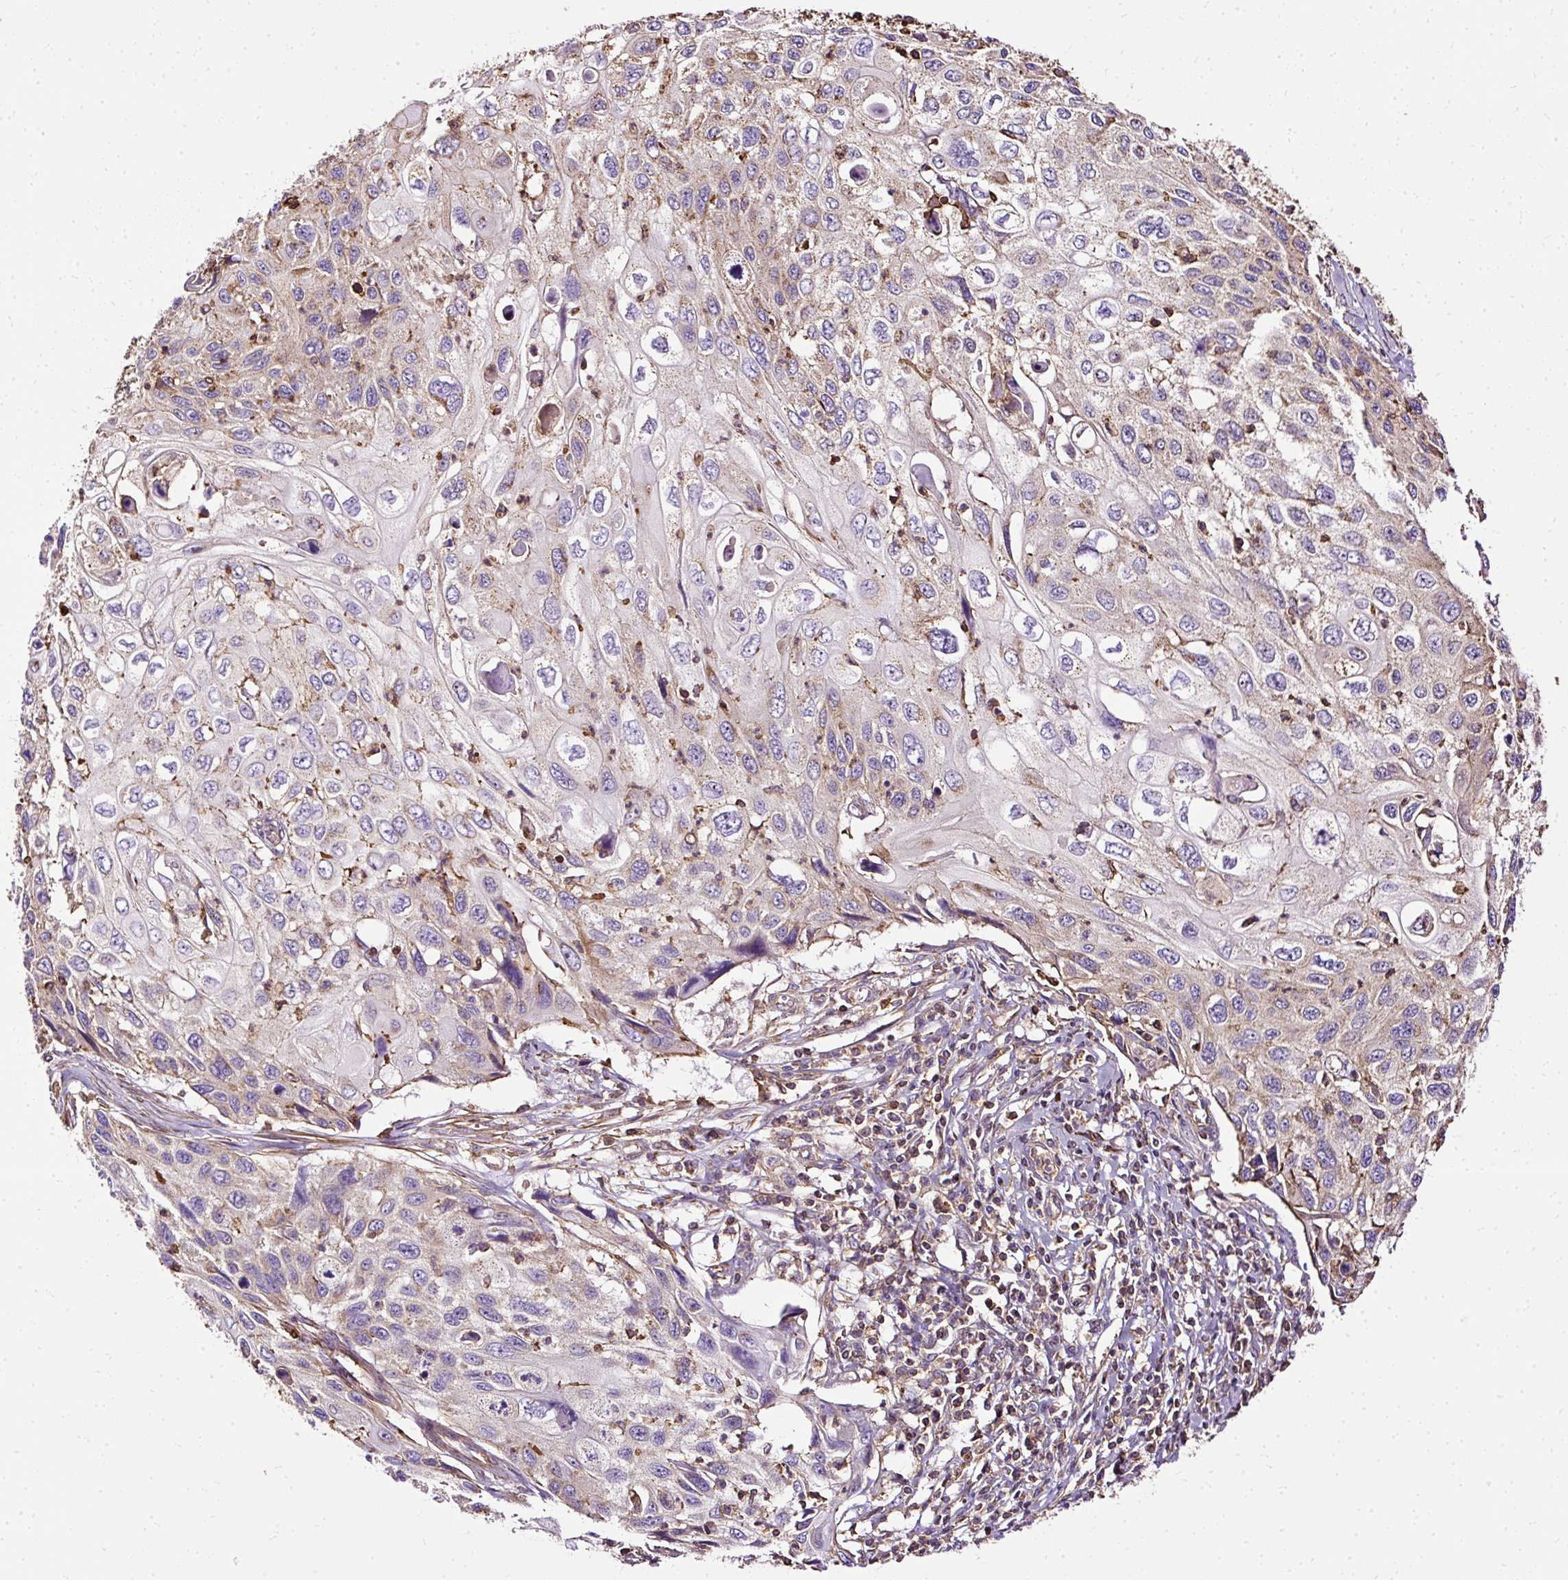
{"staining": {"intensity": "negative", "quantity": "none", "location": "none"}, "tissue": "cervical cancer", "cell_type": "Tumor cells", "image_type": "cancer", "snomed": [{"axis": "morphology", "description": "Squamous cell carcinoma, NOS"}, {"axis": "topography", "description": "Cervix"}], "caption": "IHC photomicrograph of neoplastic tissue: squamous cell carcinoma (cervical) stained with DAB reveals no significant protein expression in tumor cells. (Brightfield microscopy of DAB (3,3'-diaminobenzidine) immunohistochemistry (IHC) at high magnification).", "gene": "KLHL11", "patient": {"sex": "female", "age": 70}}